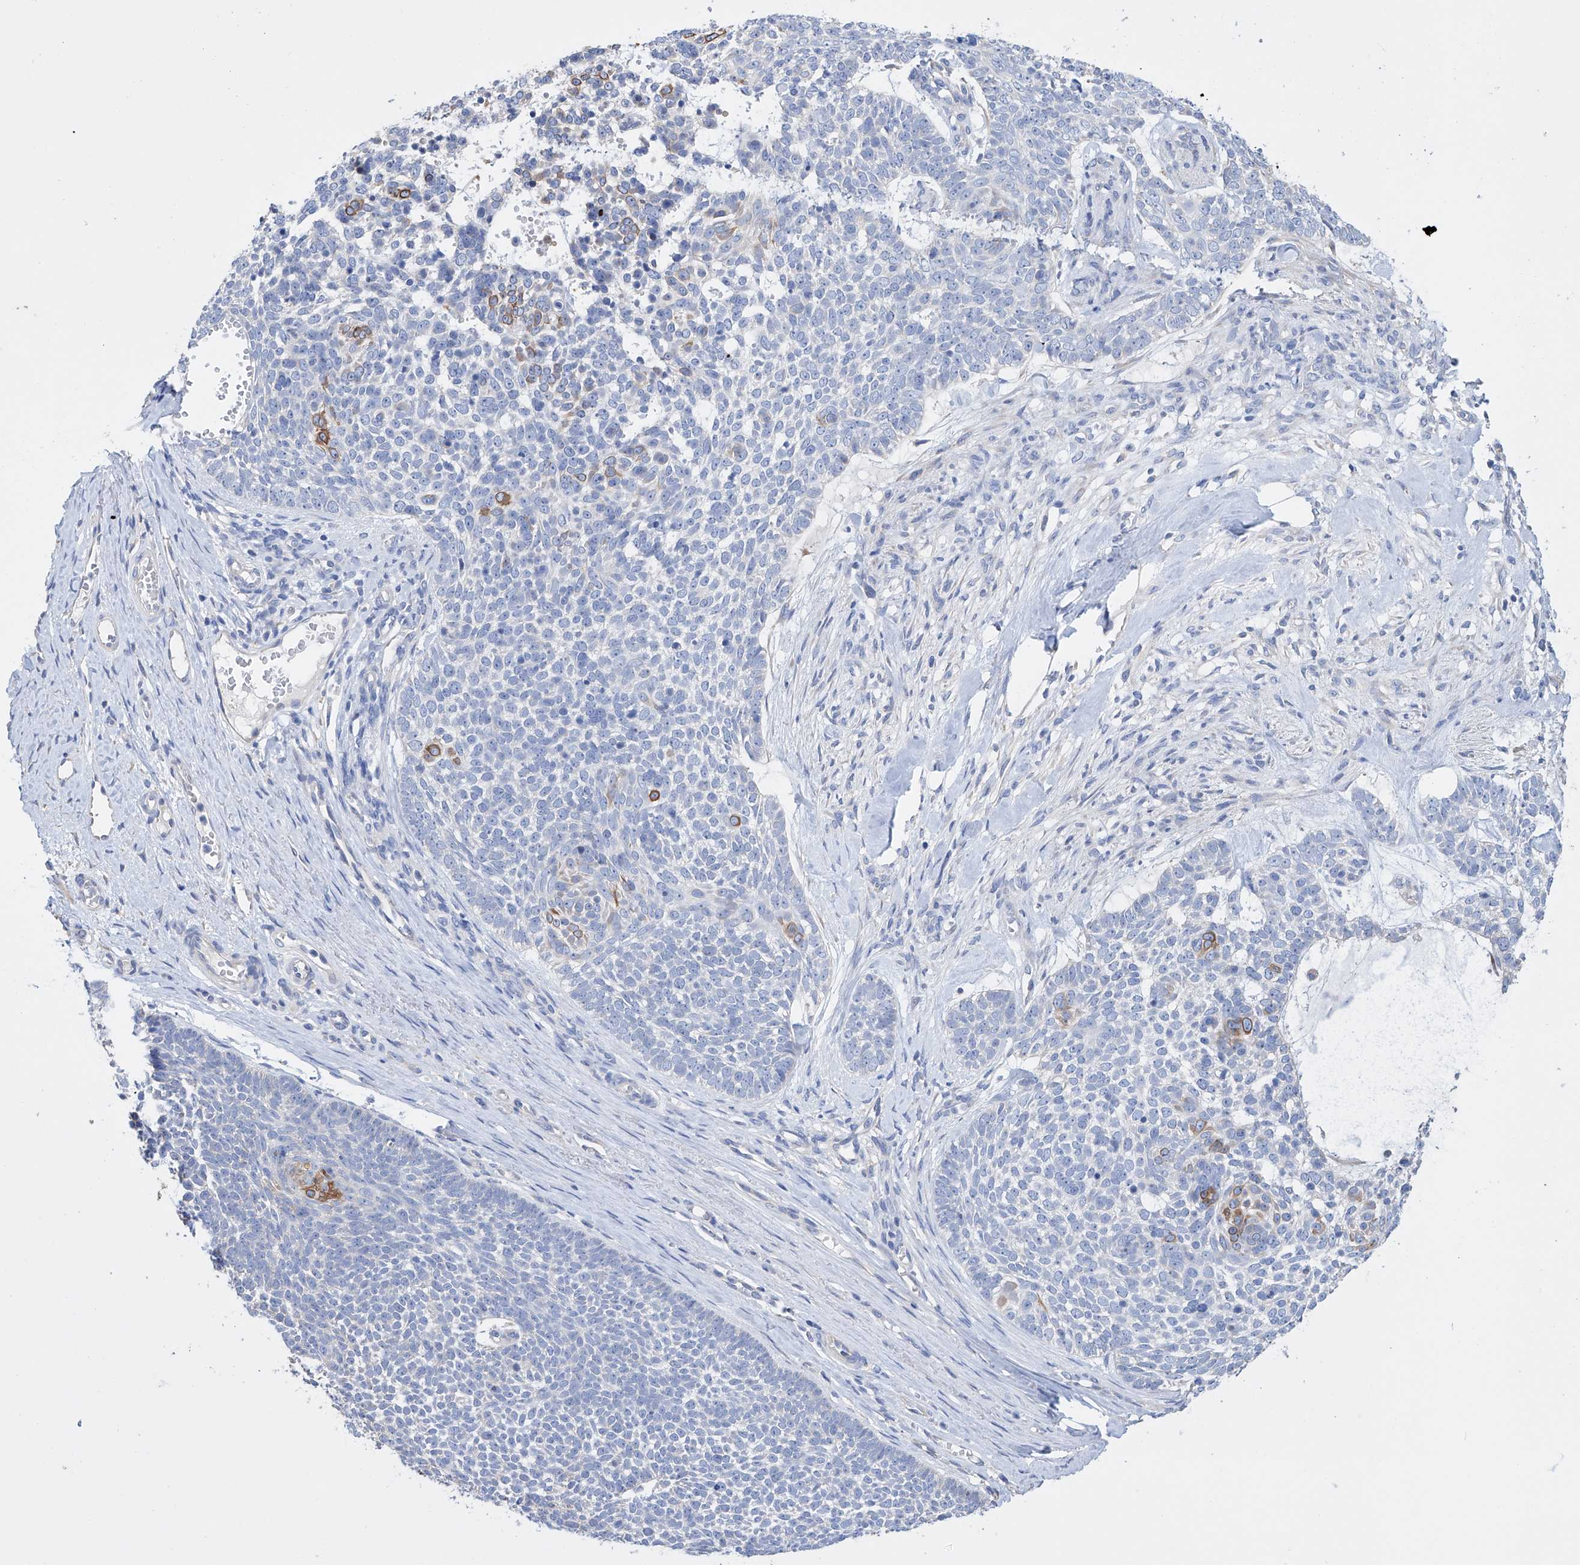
{"staining": {"intensity": "negative", "quantity": "none", "location": "none"}, "tissue": "skin cancer", "cell_type": "Tumor cells", "image_type": "cancer", "snomed": [{"axis": "morphology", "description": "Basal cell carcinoma"}, {"axis": "topography", "description": "Skin"}], "caption": "This image is of skin basal cell carcinoma stained with immunohistochemistry (IHC) to label a protein in brown with the nuclei are counter-stained blue. There is no staining in tumor cells. The staining was performed using DAB (3,3'-diaminobenzidine) to visualize the protein expression in brown, while the nuclei were stained in blue with hematoxylin (Magnification: 20x).", "gene": "AFG1L", "patient": {"sex": "female", "age": 81}}